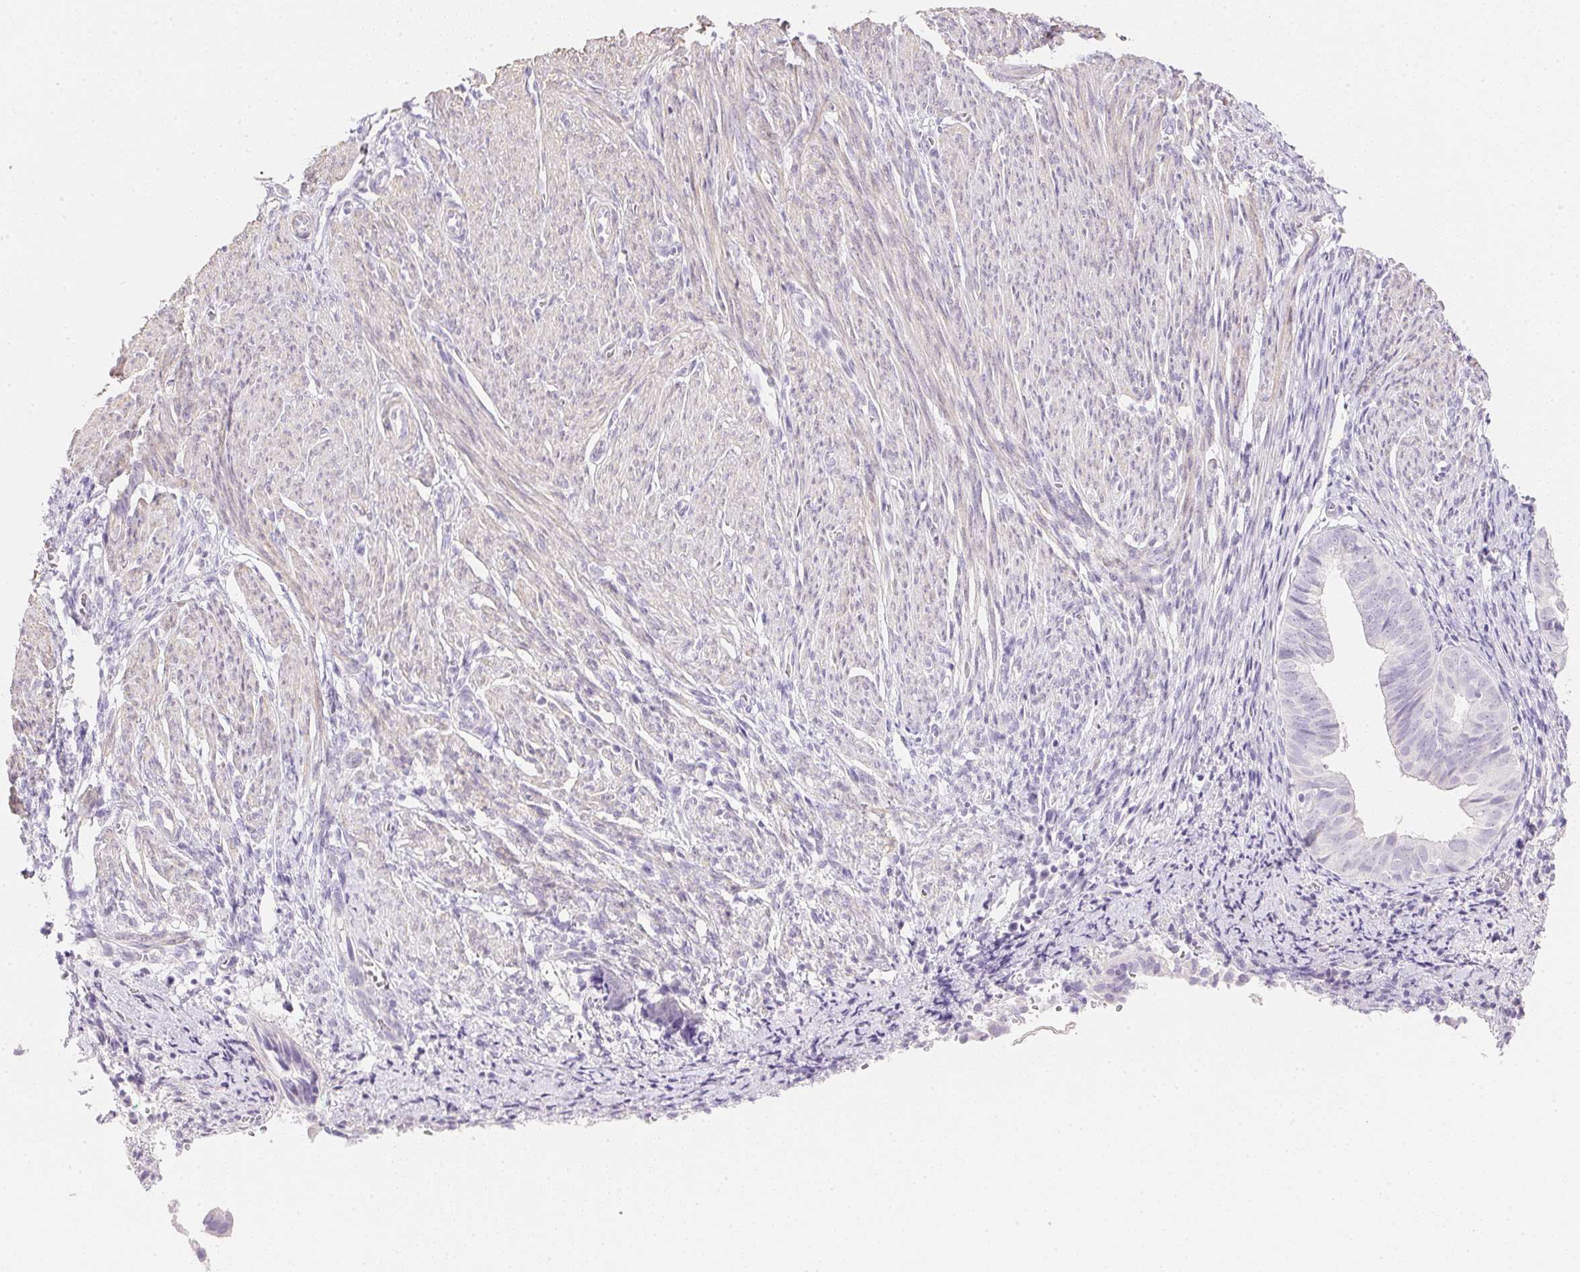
{"staining": {"intensity": "negative", "quantity": "none", "location": "none"}, "tissue": "endometrium", "cell_type": "Cells in endometrial stroma", "image_type": "normal", "snomed": [{"axis": "morphology", "description": "Normal tissue, NOS"}, {"axis": "topography", "description": "Endometrium"}], "caption": "High magnification brightfield microscopy of unremarkable endometrium stained with DAB (brown) and counterstained with hematoxylin (blue): cells in endometrial stroma show no significant staining.", "gene": "KCNE2", "patient": {"sex": "female", "age": 50}}